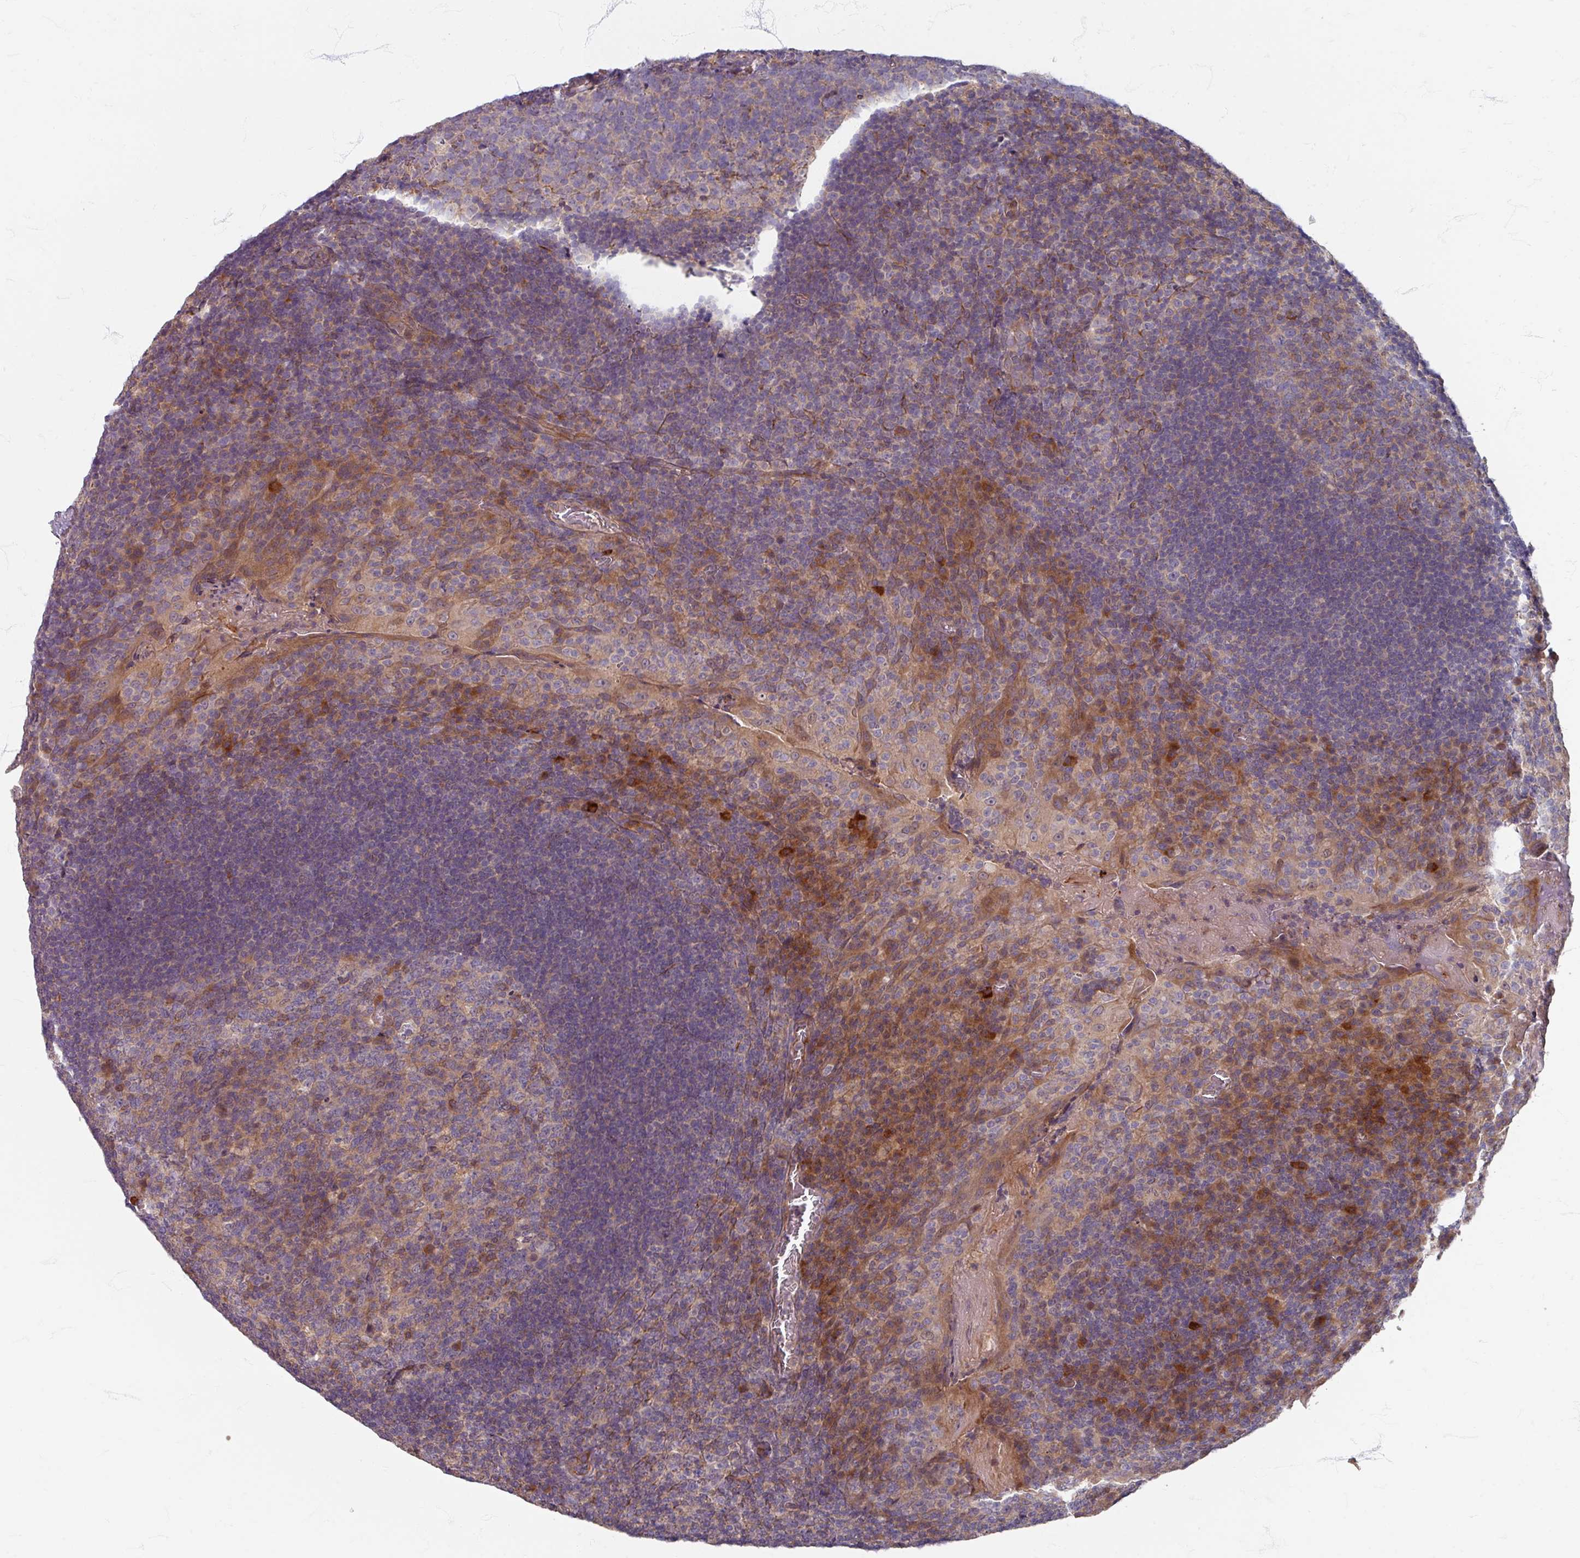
{"staining": {"intensity": "moderate", "quantity": "25%-75%", "location": "cytoplasmic/membranous"}, "tissue": "tonsil", "cell_type": "Germinal center cells", "image_type": "normal", "snomed": [{"axis": "morphology", "description": "Normal tissue, NOS"}, {"axis": "topography", "description": "Tonsil"}], "caption": "This is a photomicrograph of immunohistochemistry (IHC) staining of normal tonsil, which shows moderate positivity in the cytoplasmic/membranous of germinal center cells.", "gene": "STAM", "patient": {"sex": "male", "age": 17}}